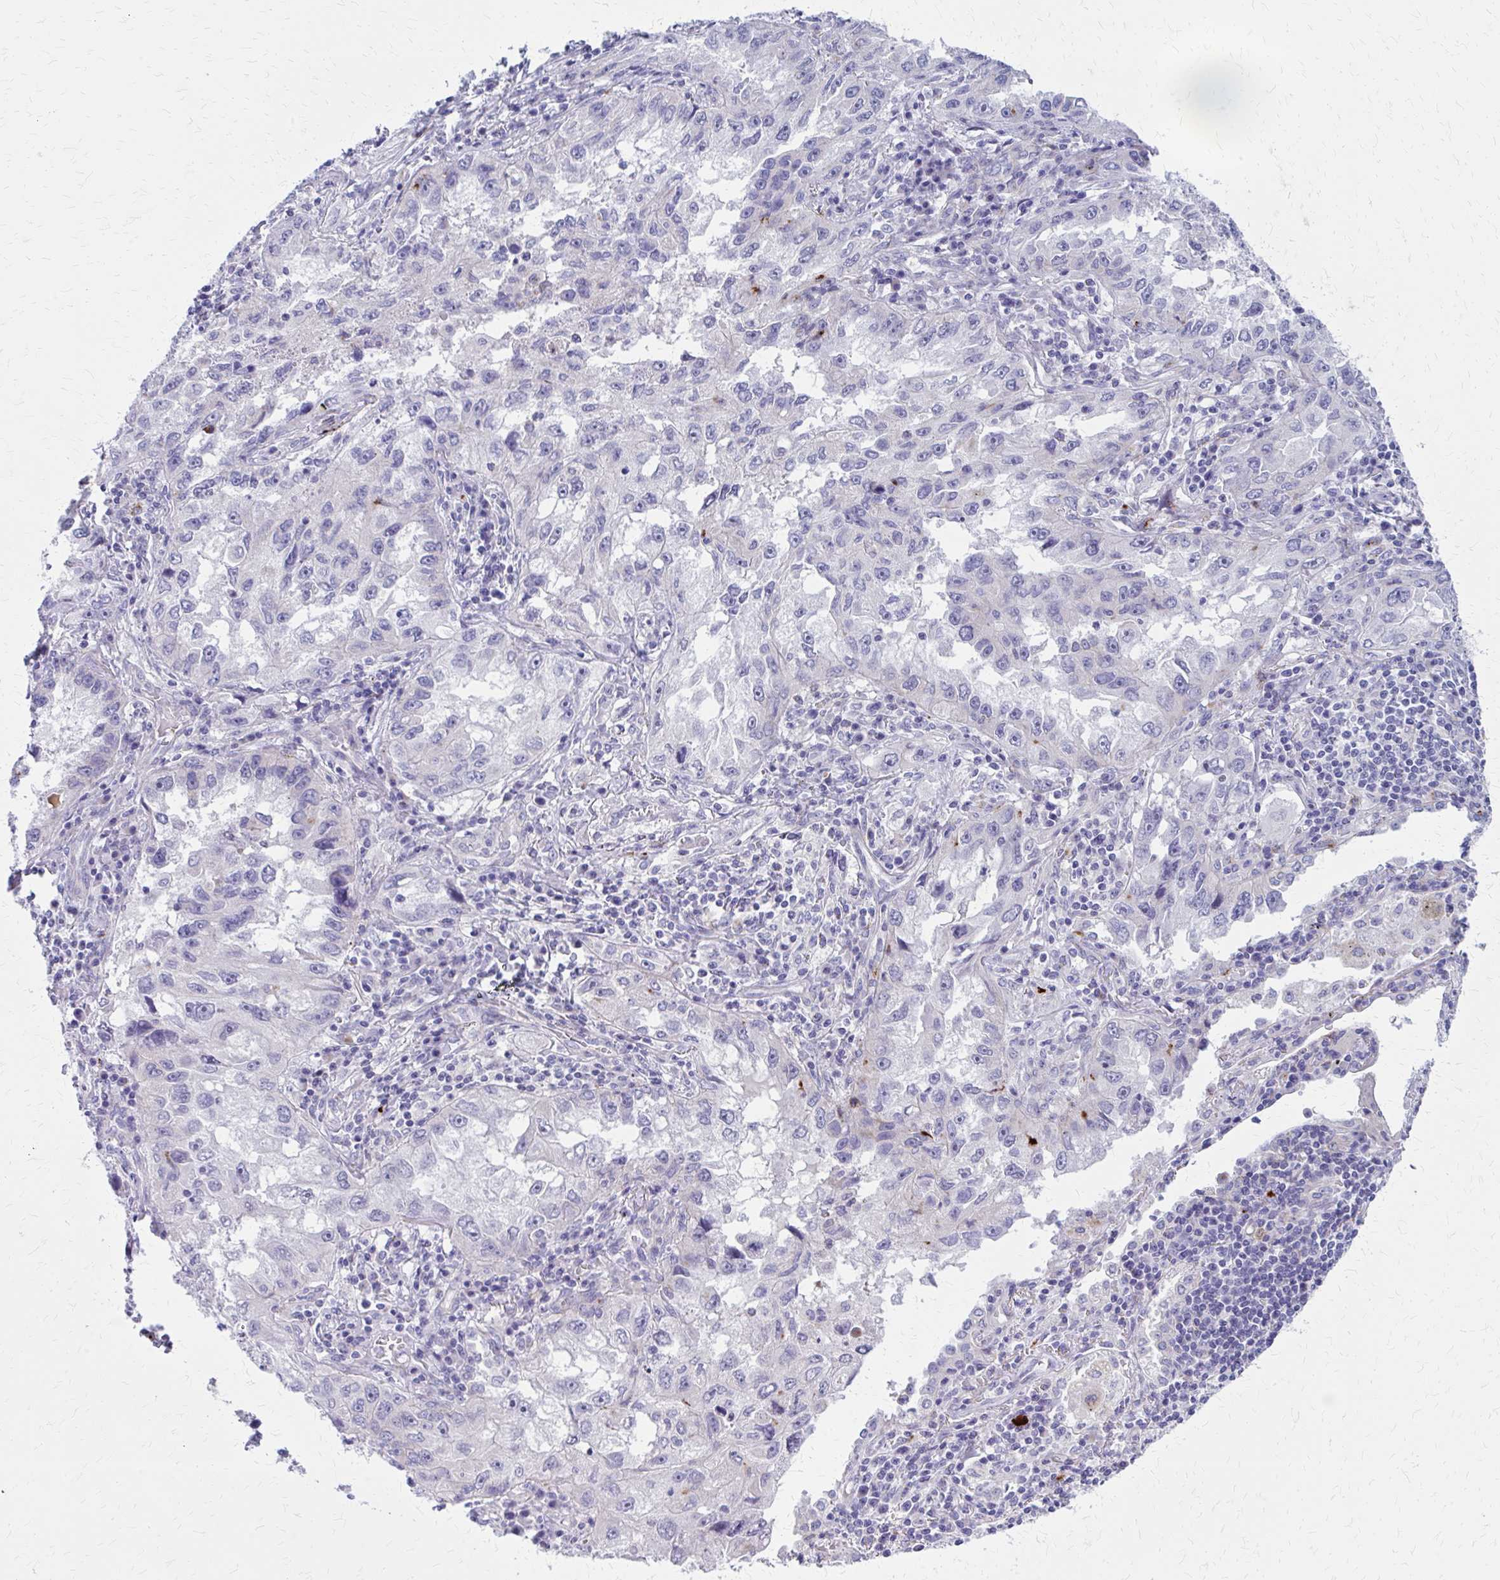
{"staining": {"intensity": "negative", "quantity": "none", "location": "none"}, "tissue": "lung cancer", "cell_type": "Tumor cells", "image_type": "cancer", "snomed": [{"axis": "morphology", "description": "Adenocarcinoma, NOS"}, {"axis": "topography", "description": "Lung"}], "caption": "IHC of lung adenocarcinoma reveals no expression in tumor cells.", "gene": "GLYATL2", "patient": {"sex": "female", "age": 73}}